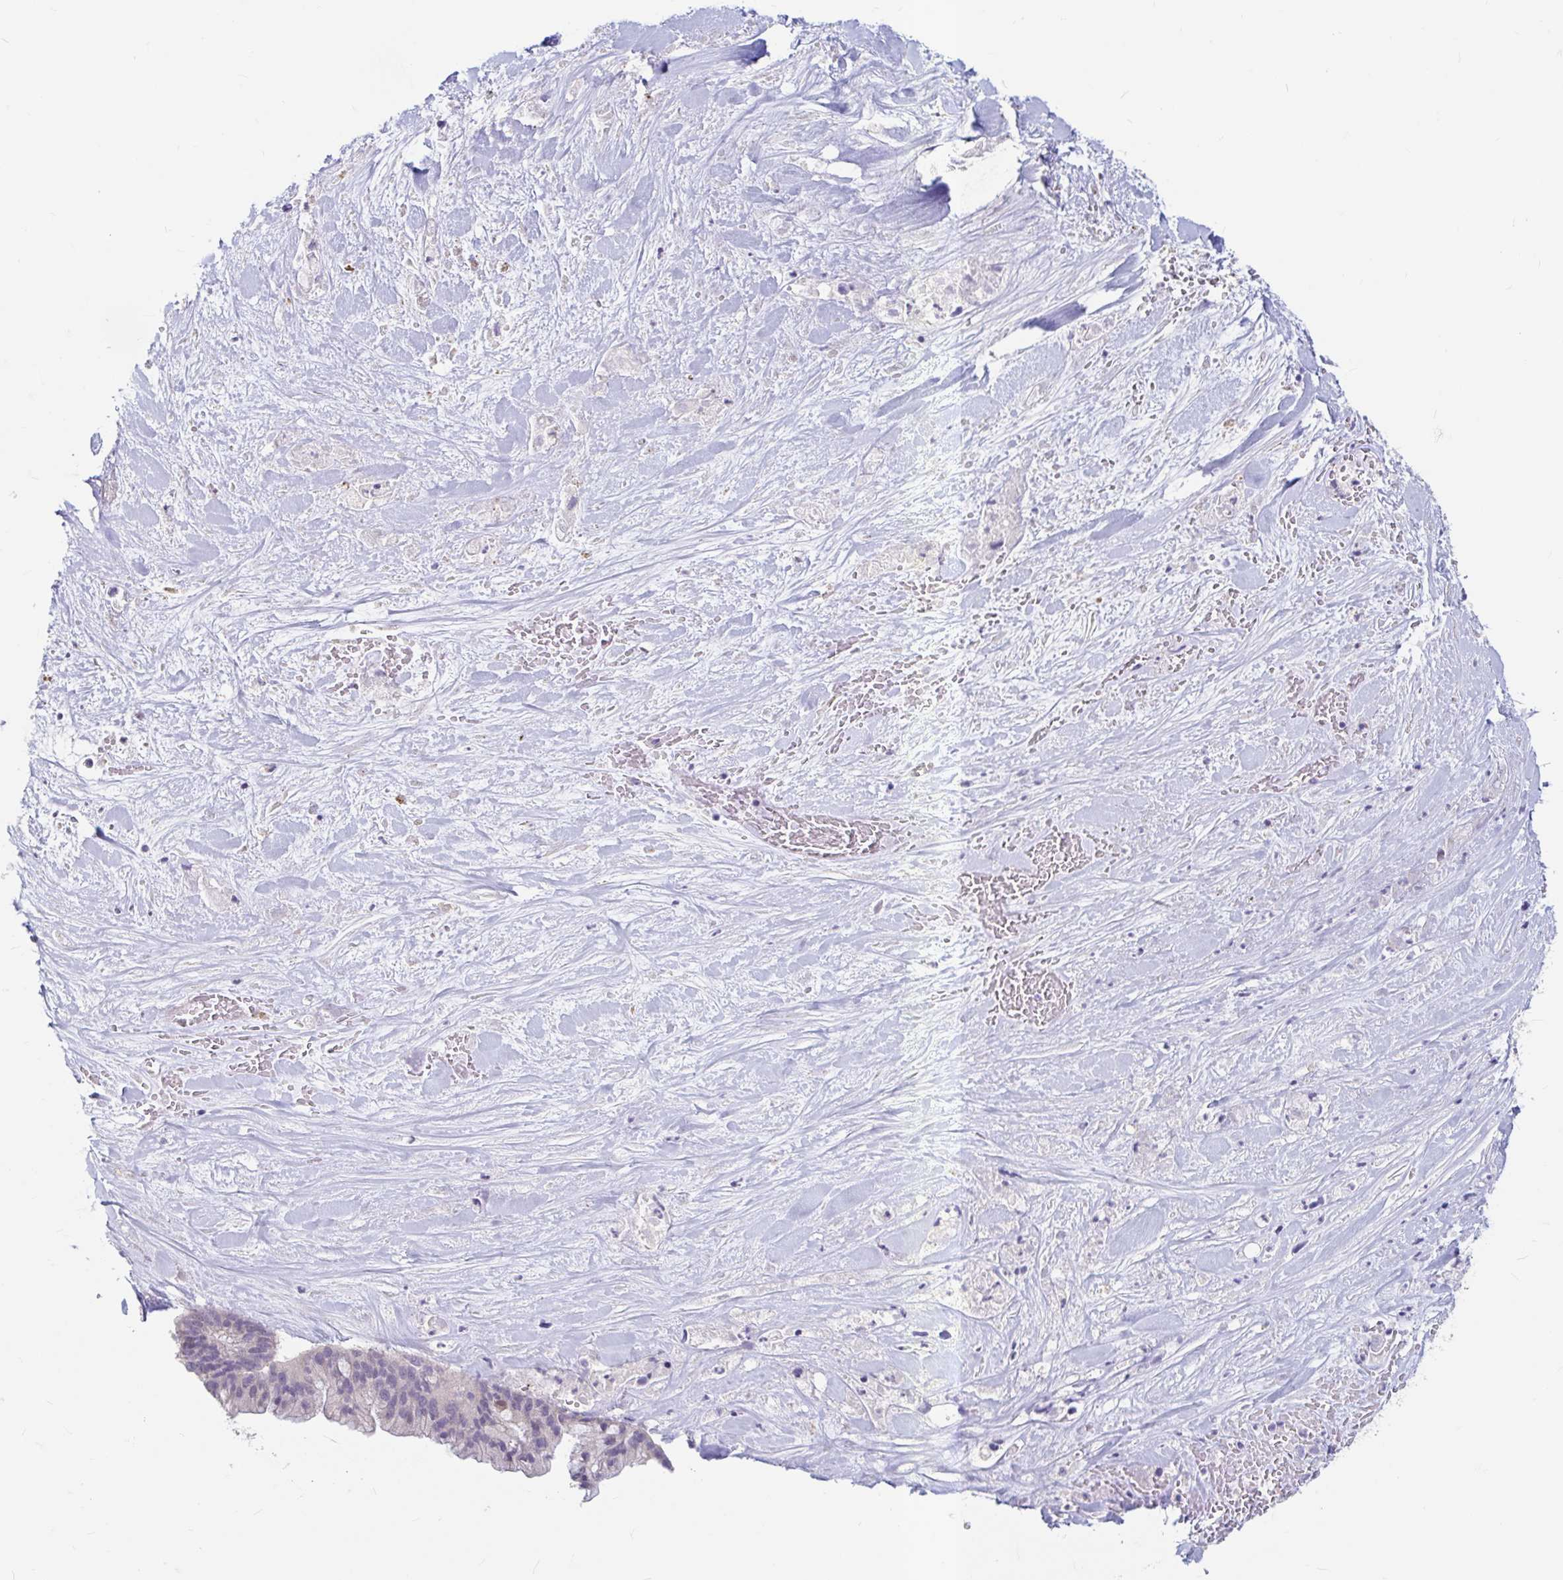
{"staining": {"intensity": "negative", "quantity": "none", "location": "none"}, "tissue": "pancreatic cancer", "cell_type": "Tumor cells", "image_type": "cancer", "snomed": [{"axis": "morphology", "description": "Adenocarcinoma, NOS"}, {"axis": "topography", "description": "Pancreas"}], "caption": "IHC histopathology image of human adenocarcinoma (pancreatic) stained for a protein (brown), which displays no staining in tumor cells. (DAB (3,3'-diaminobenzidine) immunohistochemistry (IHC), high magnification).", "gene": "ADH1A", "patient": {"sex": "male", "age": 44}}